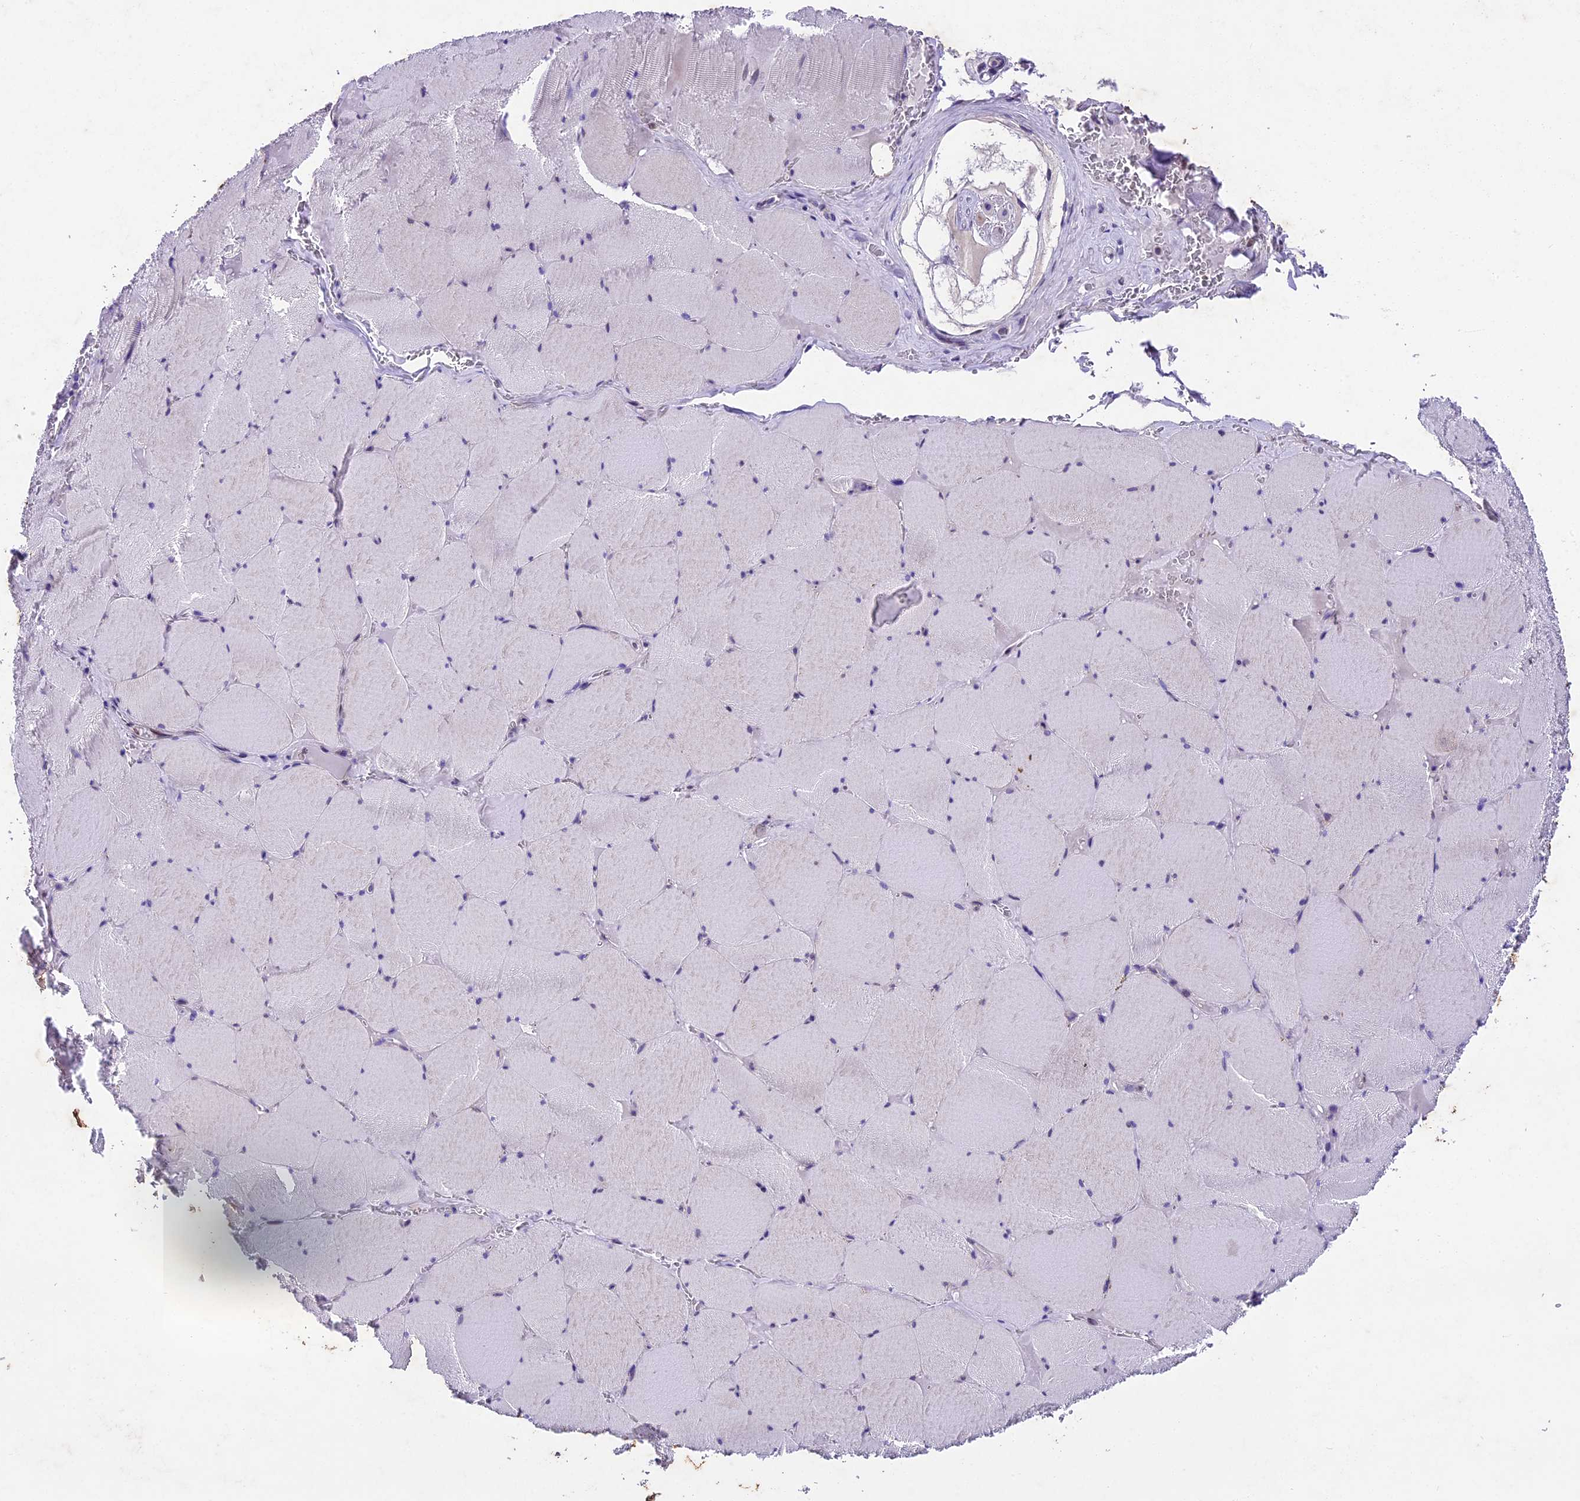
{"staining": {"intensity": "negative", "quantity": "none", "location": "none"}, "tissue": "skeletal muscle", "cell_type": "Myocytes", "image_type": "normal", "snomed": [{"axis": "morphology", "description": "Normal tissue, NOS"}, {"axis": "topography", "description": "Skeletal muscle"}, {"axis": "topography", "description": "Head-Neck"}], "caption": "Myocytes are negative for brown protein staining in normal skeletal muscle.", "gene": "IFT140", "patient": {"sex": "male", "age": 66}}